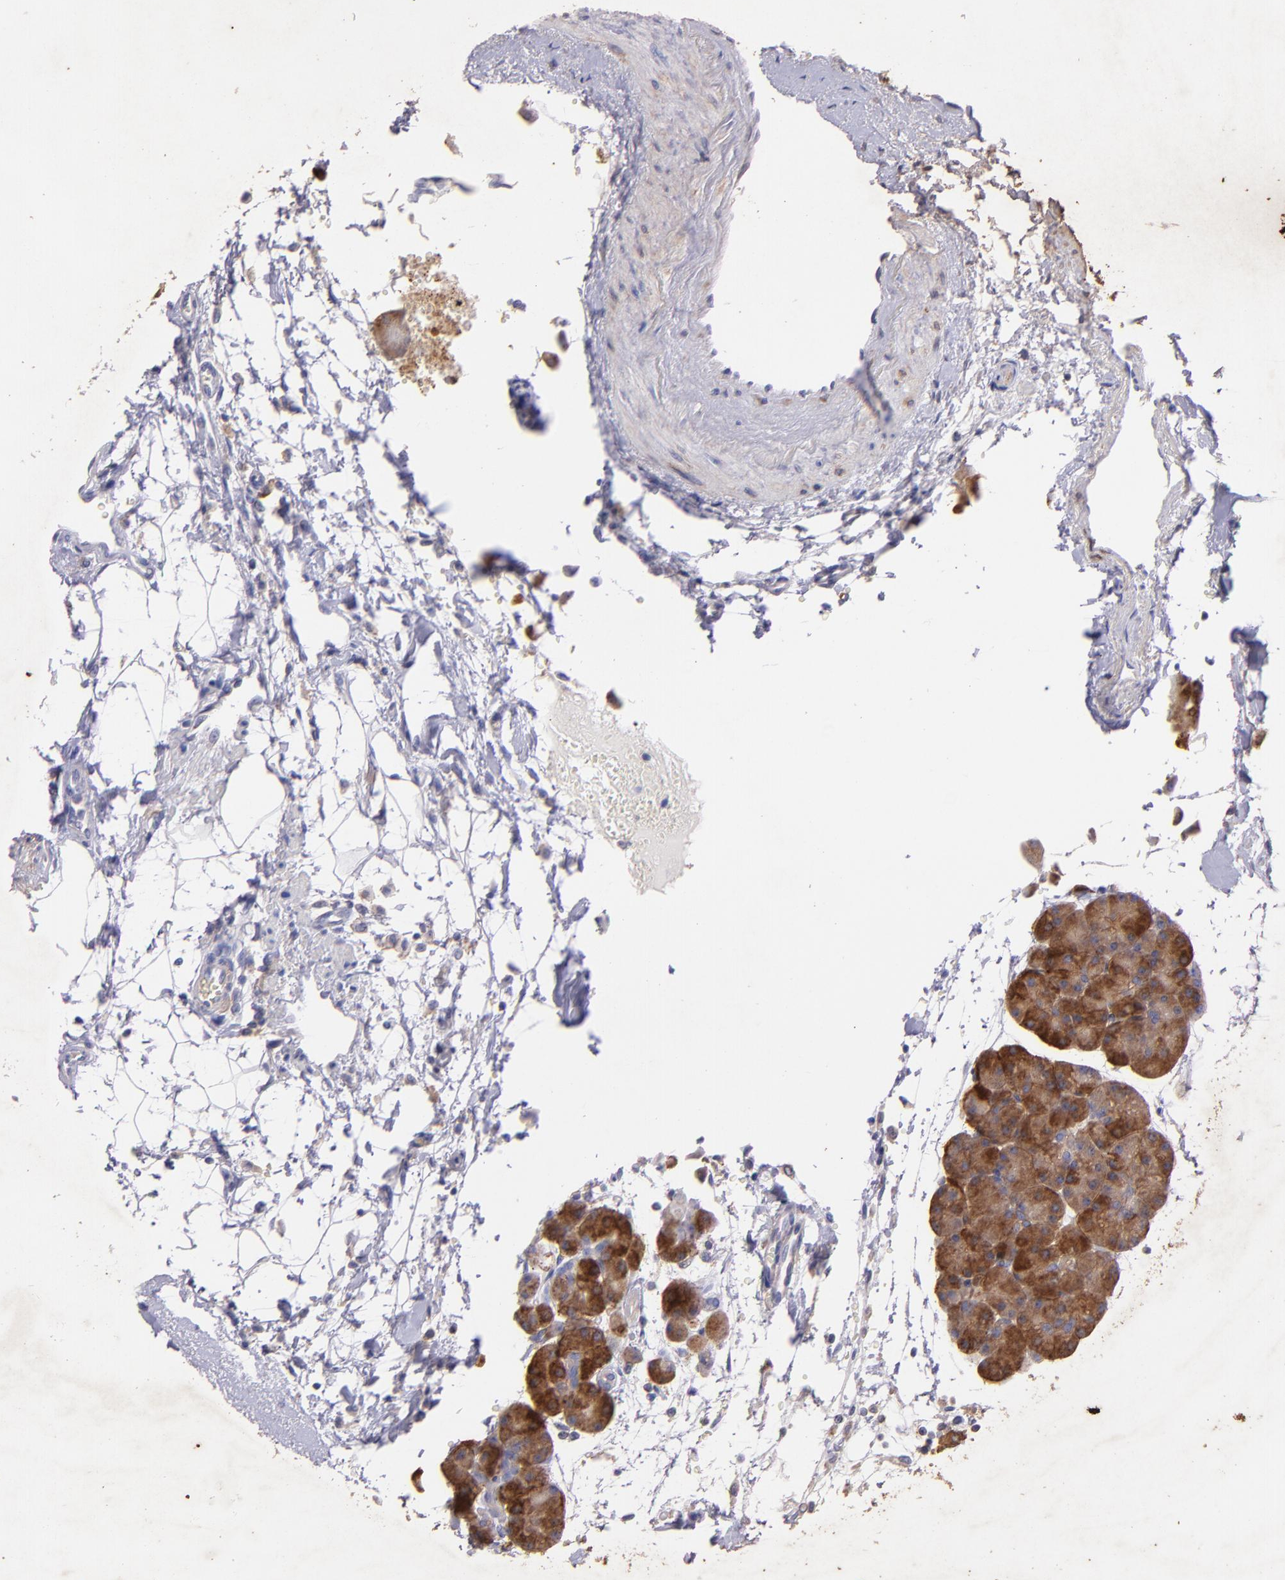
{"staining": {"intensity": "strong", "quantity": ">75%", "location": "cytoplasmic/membranous"}, "tissue": "pancreas", "cell_type": "Exocrine glandular cells", "image_type": "normal", "snomed": [{"axis": "morphology", "description": "Normal tissue, NOS"}, {"axis": "topography", "description": "Pancreas"}], "caption": "A photomicrograph of pancreas stained for a protein demonstrates strong cytoplasmic/membranous brown staining in exocrine glandular cells. (IHC, brightfield microscopy, high magnification).", "gene": "RET", "patient": {"sex": "male", "age": 66}}